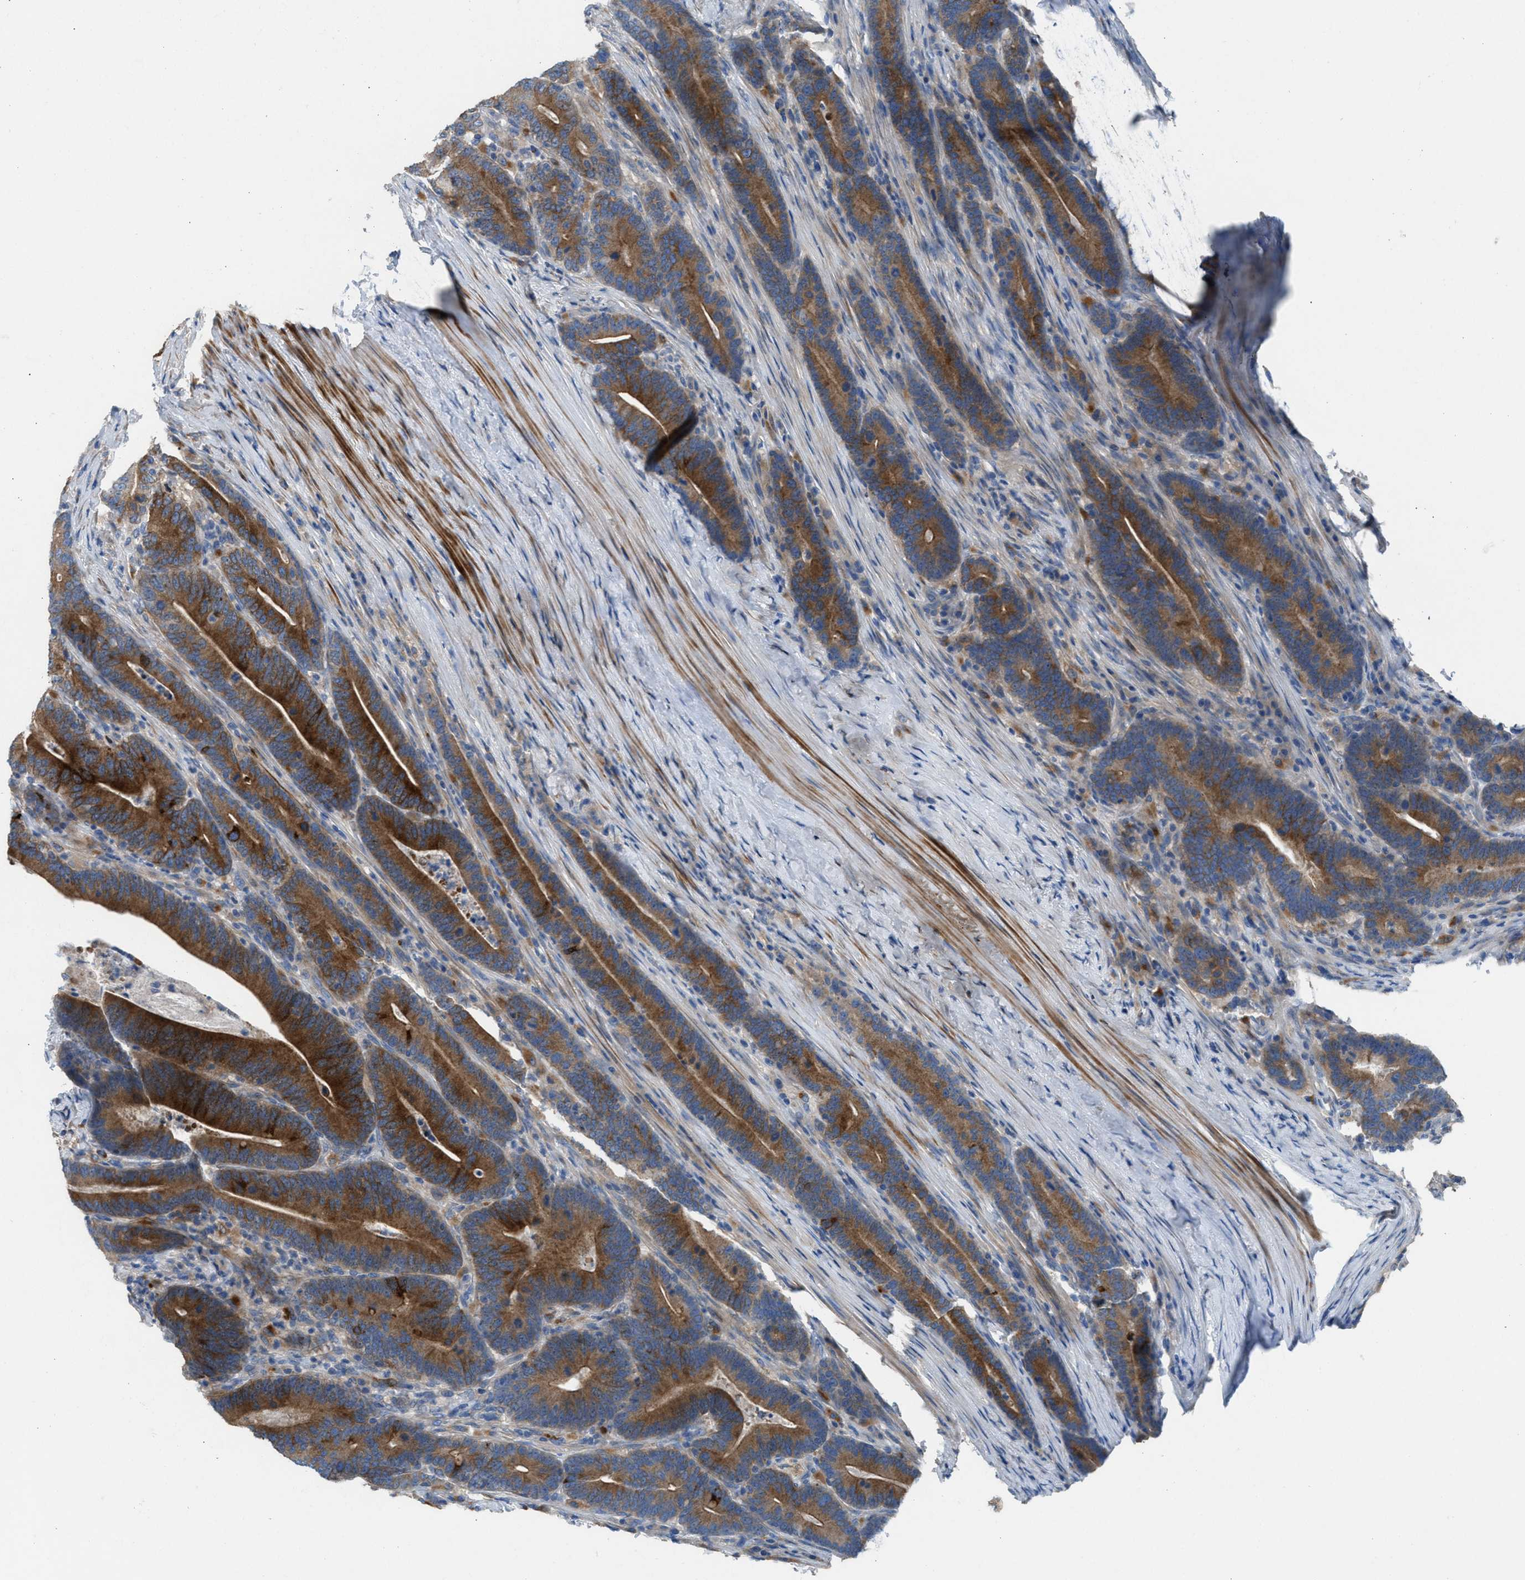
{"staining": {"intensity": "strong", "quantity": ">75%", "location": "cytoplasmic/membranous"}, "tissue": "colorectal cancer", "cell_type": "Tumor cells", "image_type": "cancer", "snomed": [{"axis": "morphology", "description": "Adenocarcinoma, NOS"}, {"axis": "topography", "description": "Colon"}], "caption": "IHC staining of adenocarcinoma (colorectal), which reveals high levels of strong cytoplasmic/membranous expression in about >75% of tumor cells indicating strong cytoplasmic/membranous protein positivity. The staining was performed using DAB (3,3'-diaminobenzidine) (brown) for protein detection and nuclei were counterstained in hematoxylin (blue).", "gene": "AOAH", "patient": {"sex": "female", "age": 66}}